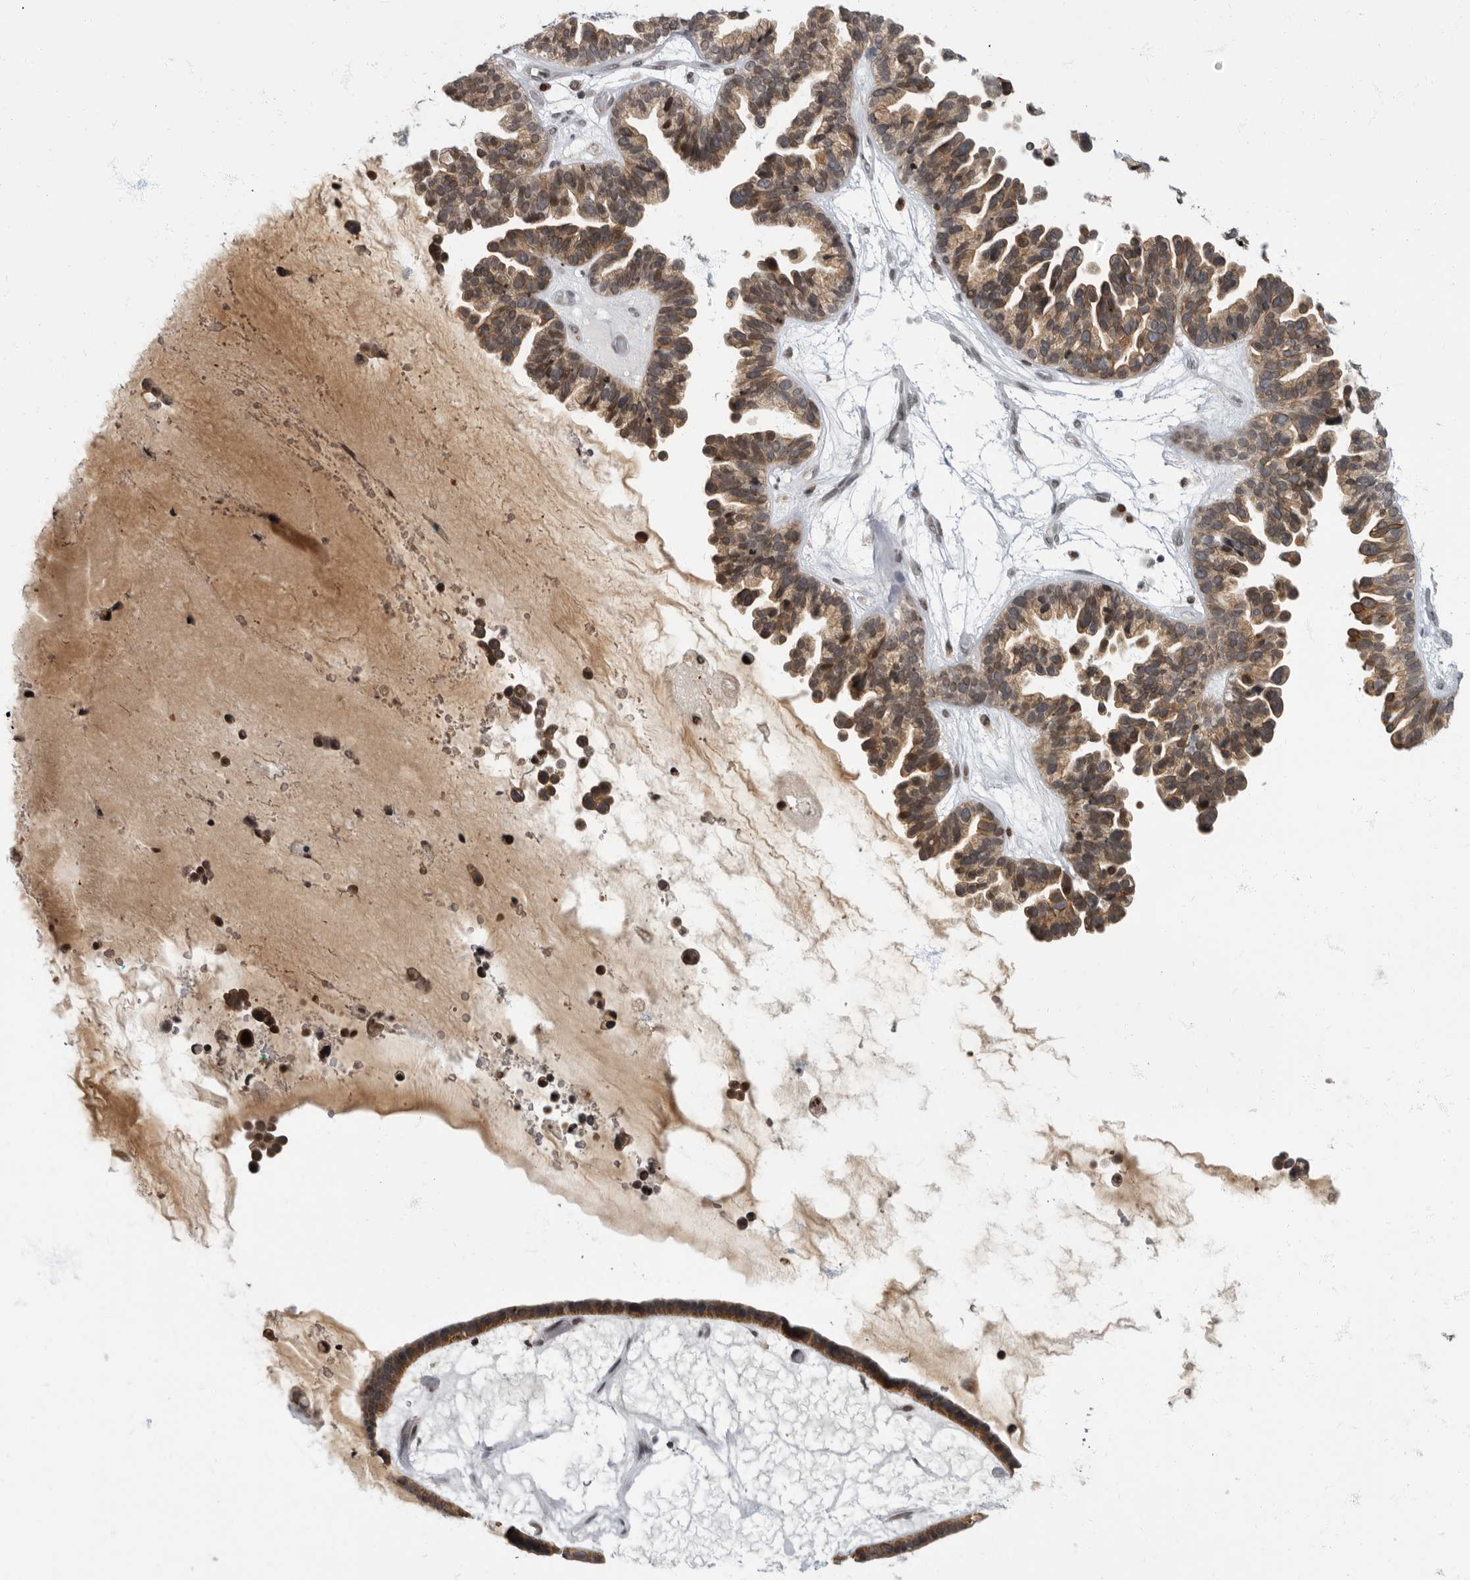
{"staining": {"intensity": "moderate", "quantity": ">75%", "location": "cytoplasmic/membranous"}, "tissue": "ovarian cancer", "cell_type": "Tumor cells", "image_type": "cancer", "snomed": [{"axis": "morphology", "description": "Cystadenocarcinoma, serous, NOS"}, {"axis": "topography", "description": "Ovary"}], "caption": "Protein staining by immunohistochemistry demonstrates moderate cytoplasmic/membranous positivity in approximately >75% of tumor cells in ovarian cancer.", "gene": "EVI5", "patient": {"sex": "female", "age": 56}}